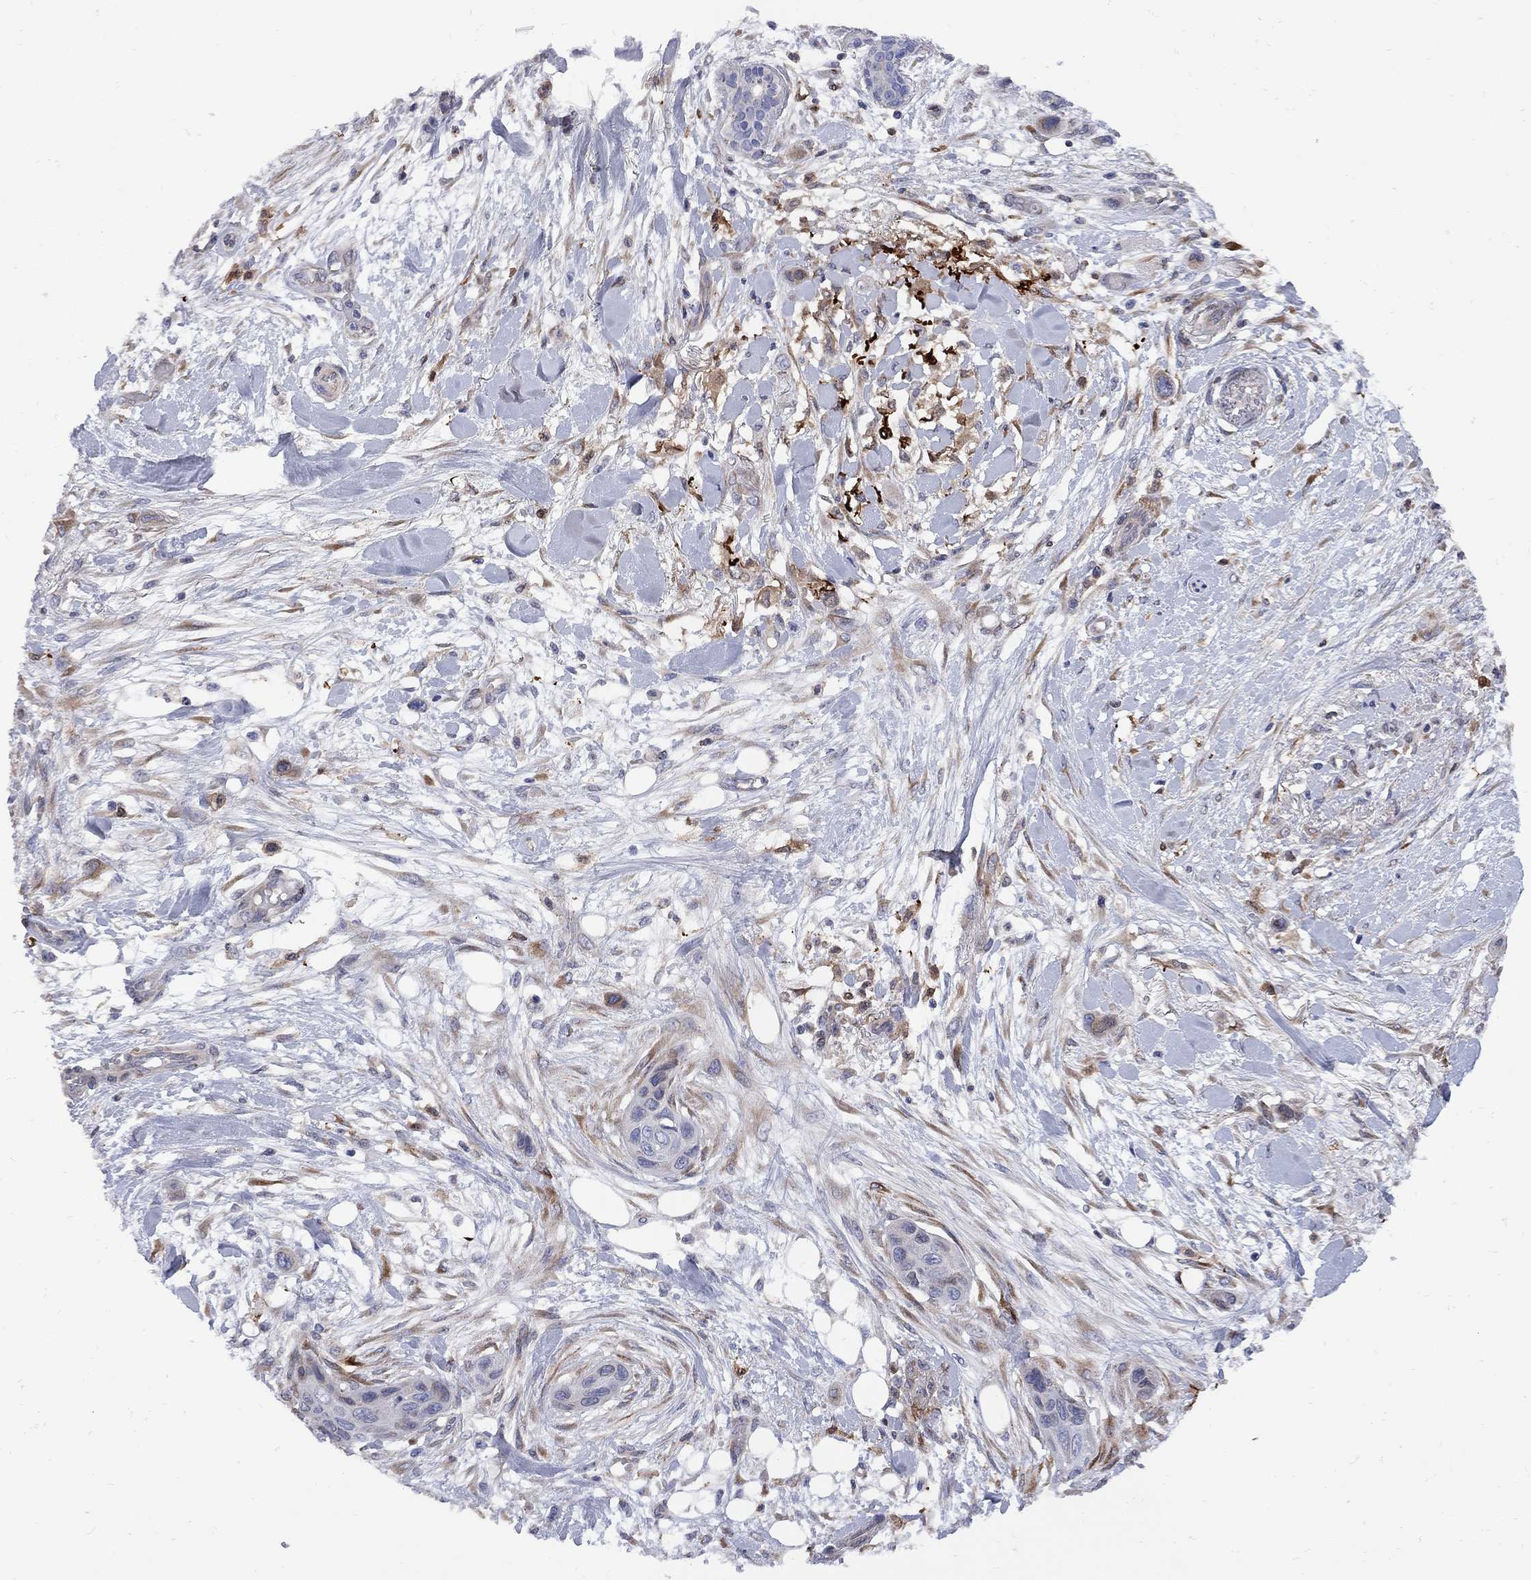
{"staining": {"intensity": "weak", "quantity": "<25%", "location": "cytoplasmic/membranous"}, "tissue": "skin cancer", "cell_type": "Tumor cells", "image_type": "cancer", "snomed": [{"axis": "morphology", "description": "Squamous cell carcinoma, NOS"}, {"axis": "topography", "description": "Skin"}], "caption": "This is an IHC micrograph of skin cancer (squamous cell carcinoma). There is no staining in tumor cells.", "gene": "MTHFR", "patient": {"sex": "male", "age": 79}}